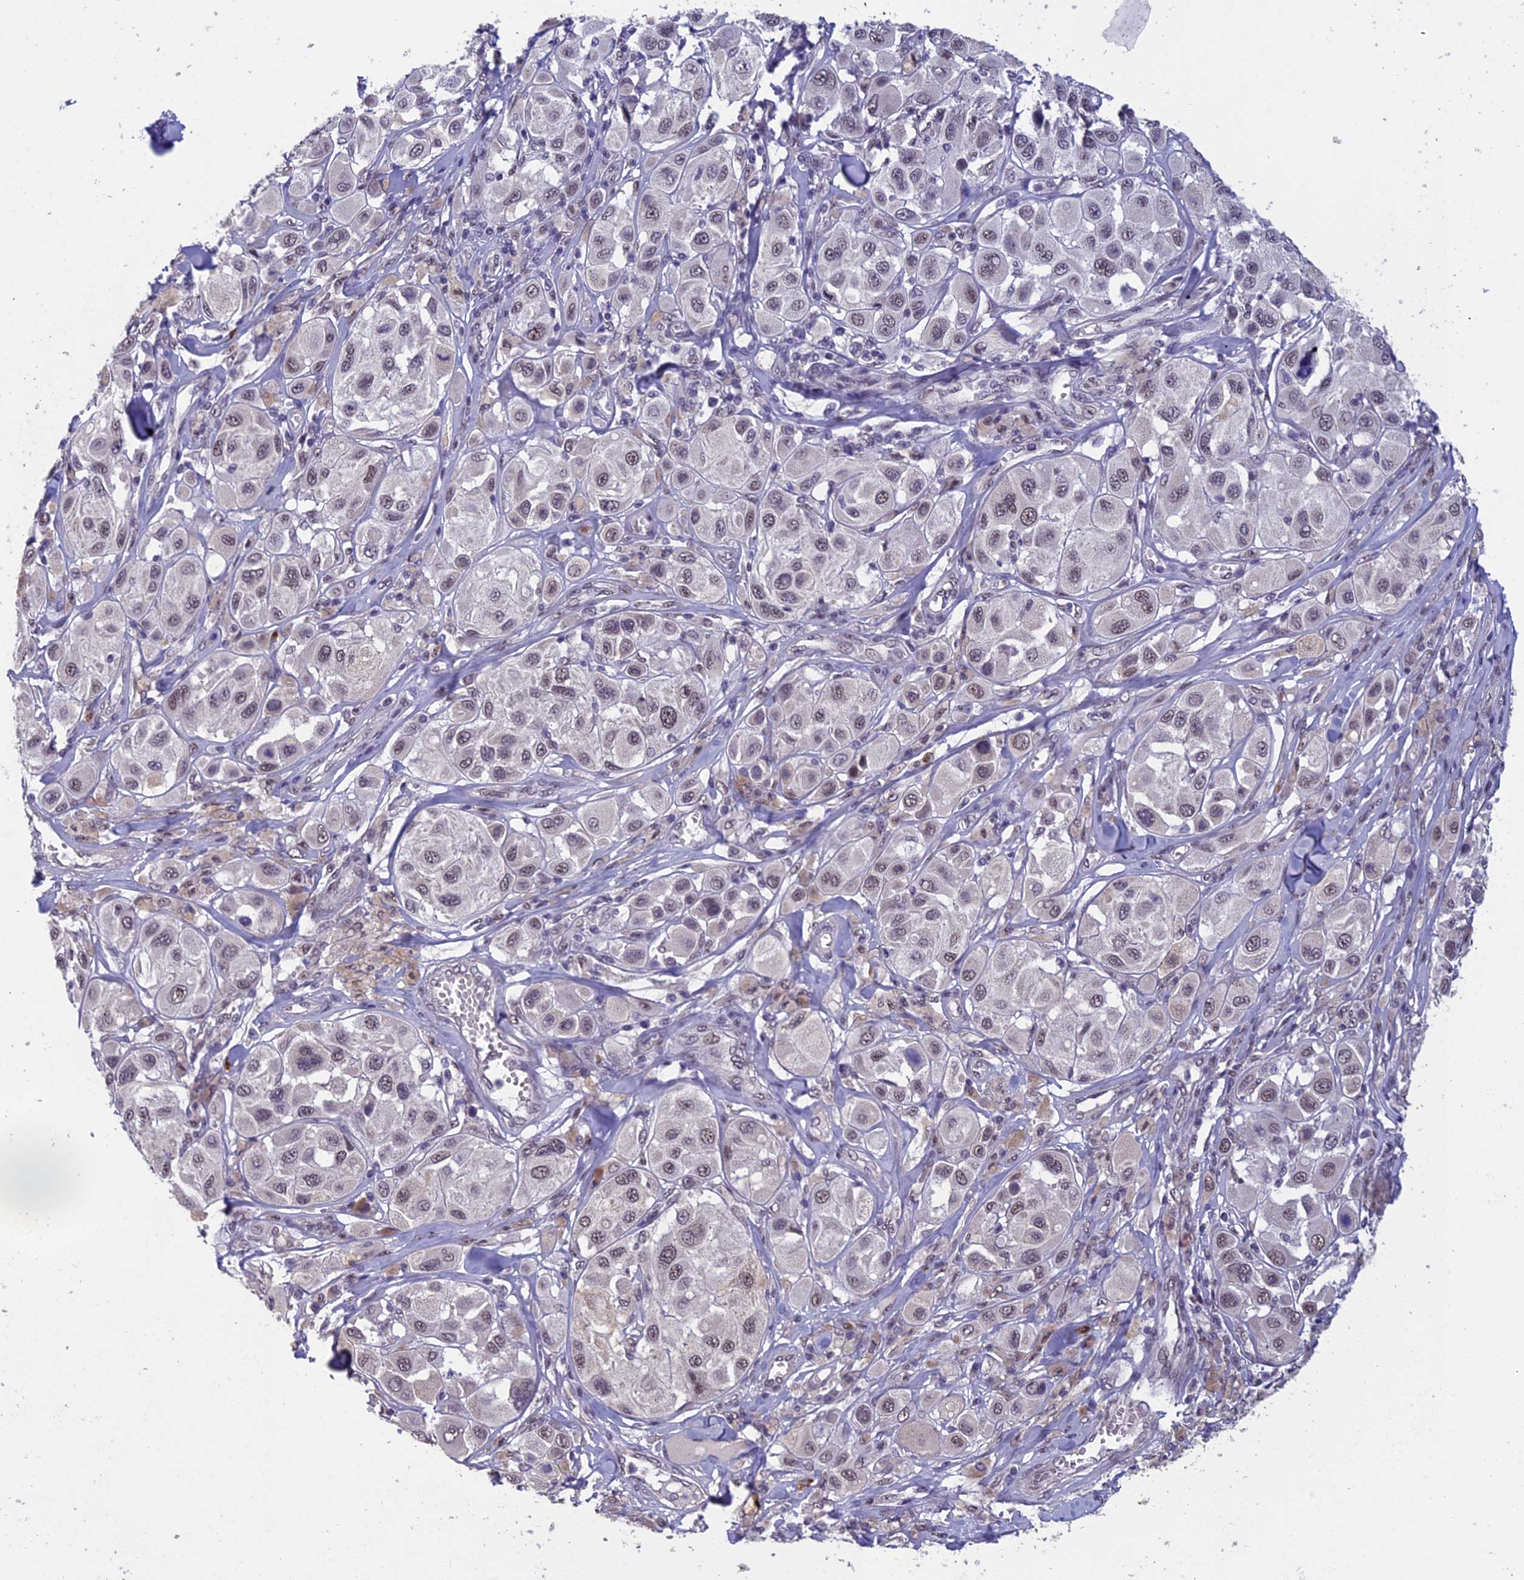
{"staining": {"intensity": "moderate", "quantity": "25%-75%", "location": "nuclear"}, "tissue": "melanoma", "cell_type": "Tumor cells", "image_type": "cancer", "snomed": [{"axis": "morphology", "description": "Malignant melanoma, Metastatic site"}, {"axis": "topography", "description": "Skin"}], "caption": "Human melanoma stained with a protein marker exhibits moderate staining in tumor cells.", "gene": "RNF40", "patient": {"sex": "male", "age": 41}}